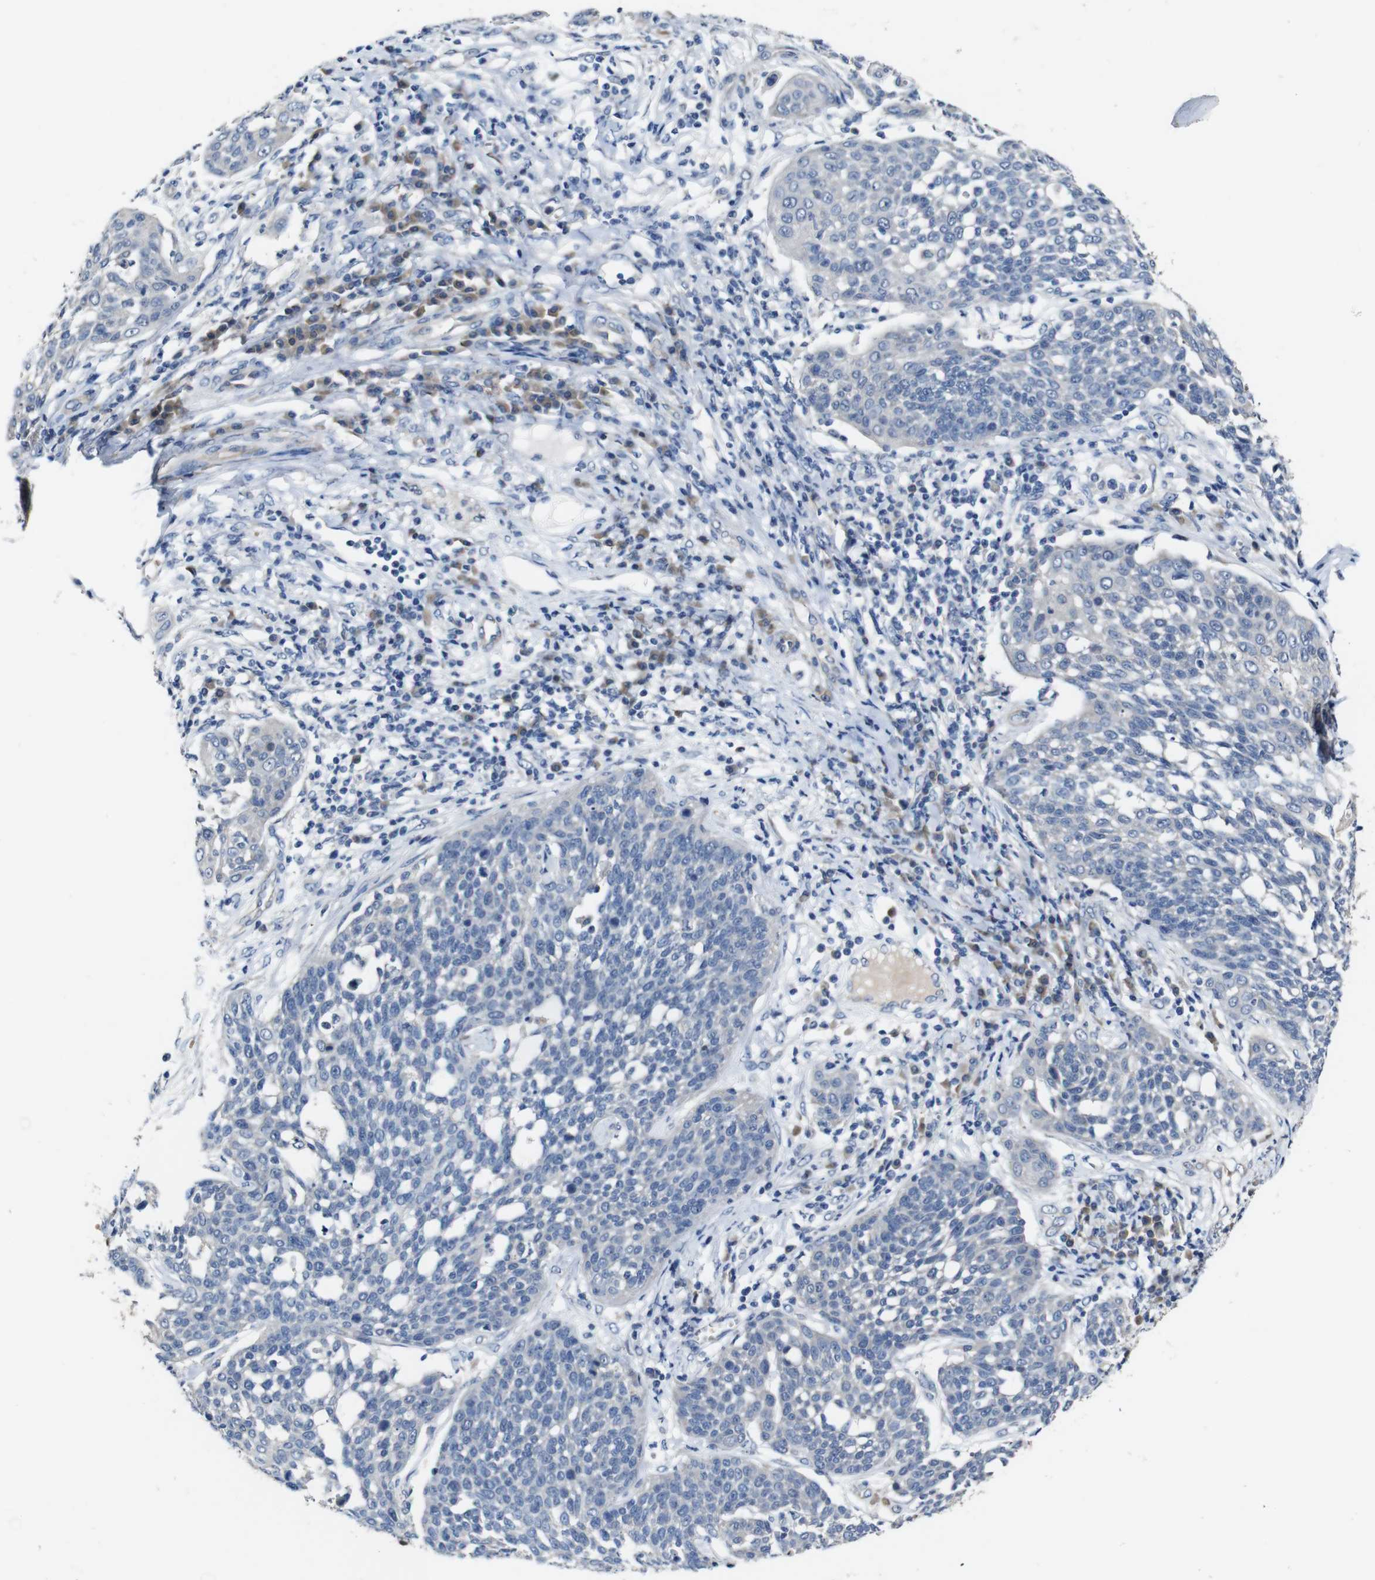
{"staining": {"intensity": "negative", "quantity": "none", "location": "none"}, "tissue": "cervical cancer", "cell_type": "Tumor cells", "image_type": "cancer", "snomed": [{"axis": "morphology", "description": "Squamous cell carcinoma, NOS"}, {"axis": "topography", "description": "Cervix"}], "caption": "The micrograph demonstrates no staining of tumor cells in cervical squamous cell carcinoma.", "gene": "TBC1D32", "patient": {"sex": "female", "age": 34}}